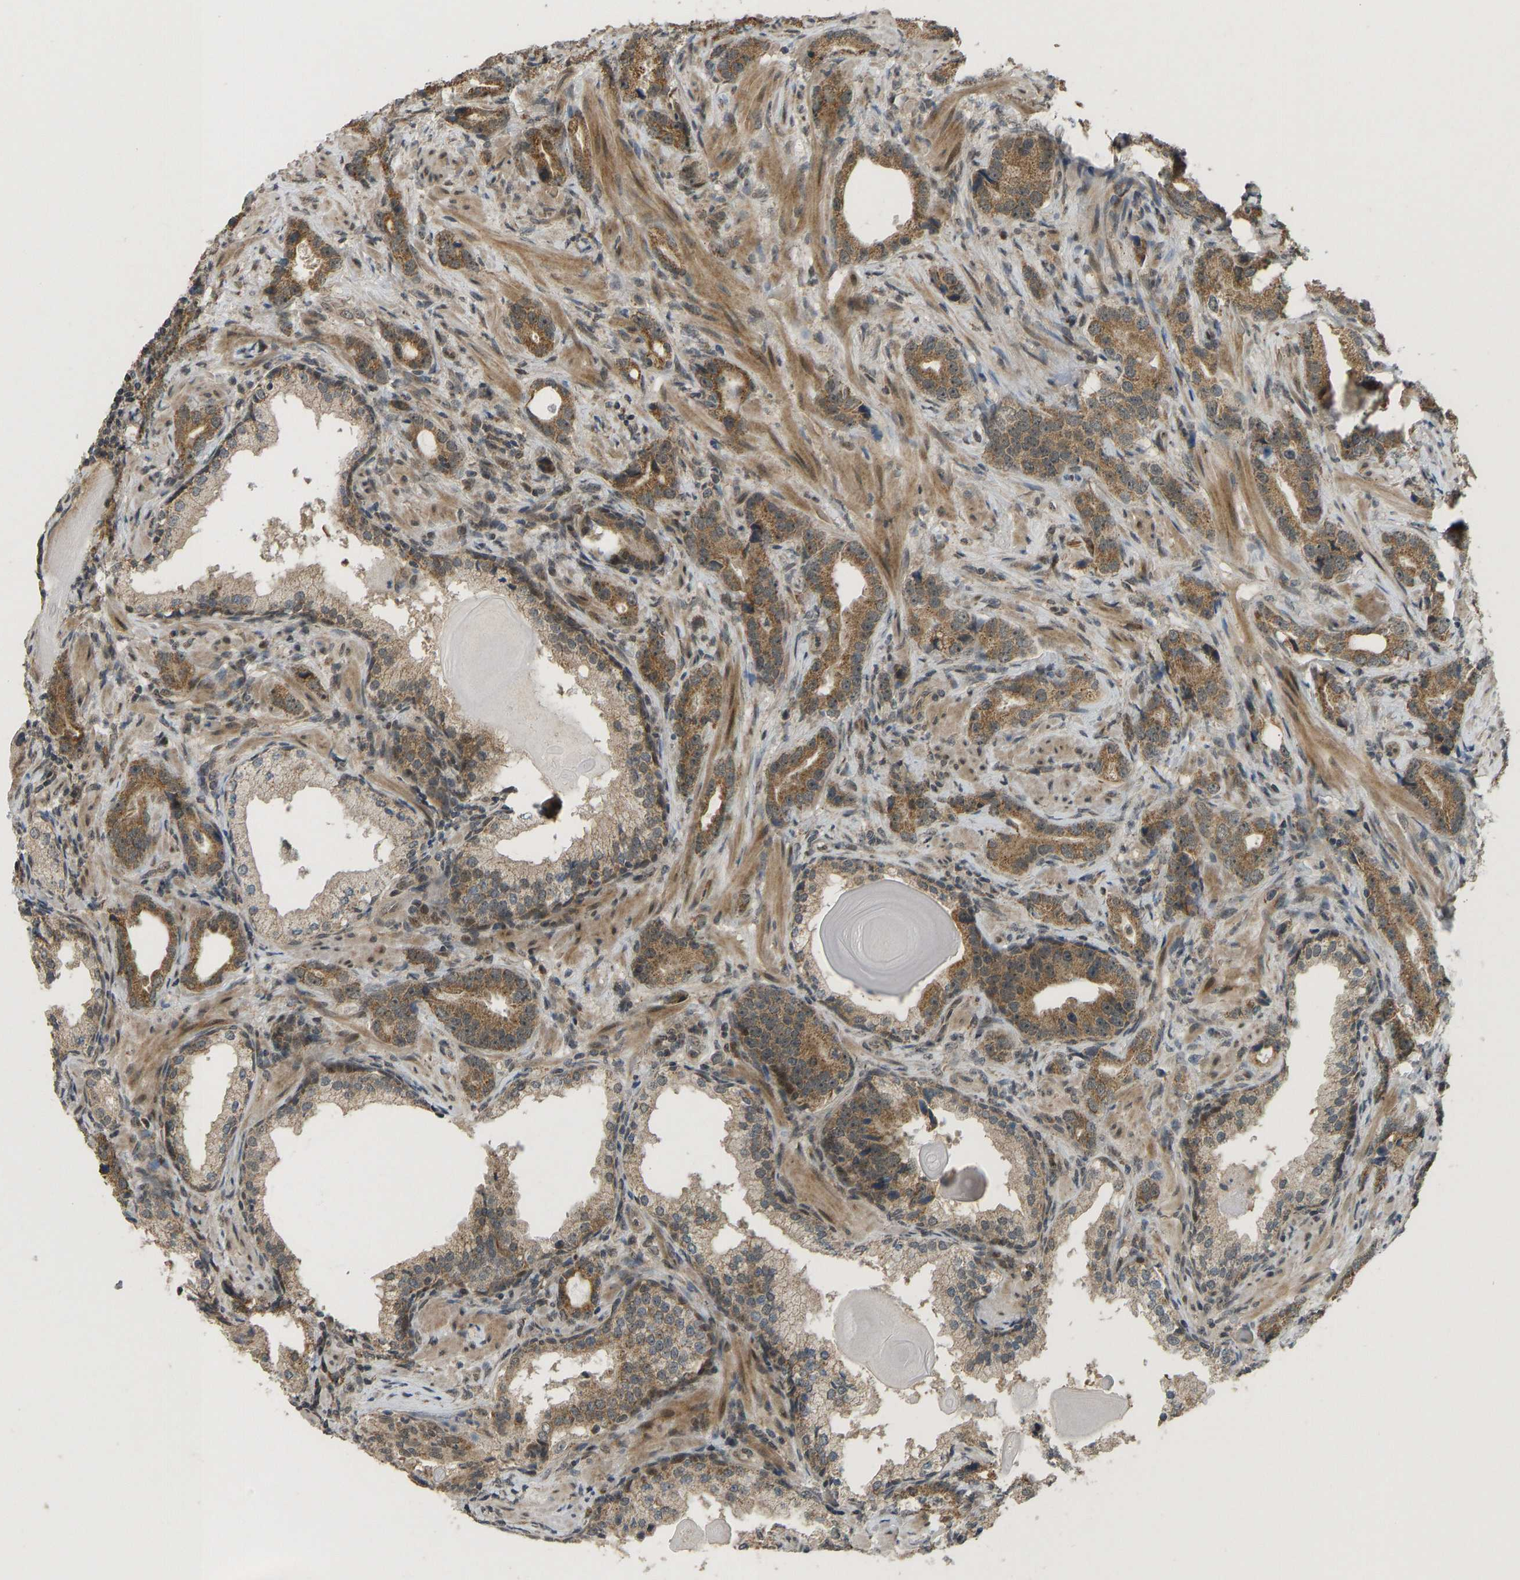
{"staining": {"intensity": "moderate", "quantity": ">75%", "location": "cytoplasmic/membranous"}, "tissue": "prostate cancer", "cell_type": "Tumor cells", "image_type": "cancer", "snomed": [{"axis": "morphology", "description": "Adenocarcinoma, High grade"}, {"axis": "topography", "description": "Prostate"}], "caption": "Tumor cells reveal moderate cytoplasmic/membranous staining in about >75% of cells in high-grade adenocarcinoma (prostate). Immunohistochemistry stains the protein of interest in brown and the nuclei are stained blue.", "gene": "ACADS", "patient": {"sex": "male", "age": 63}}